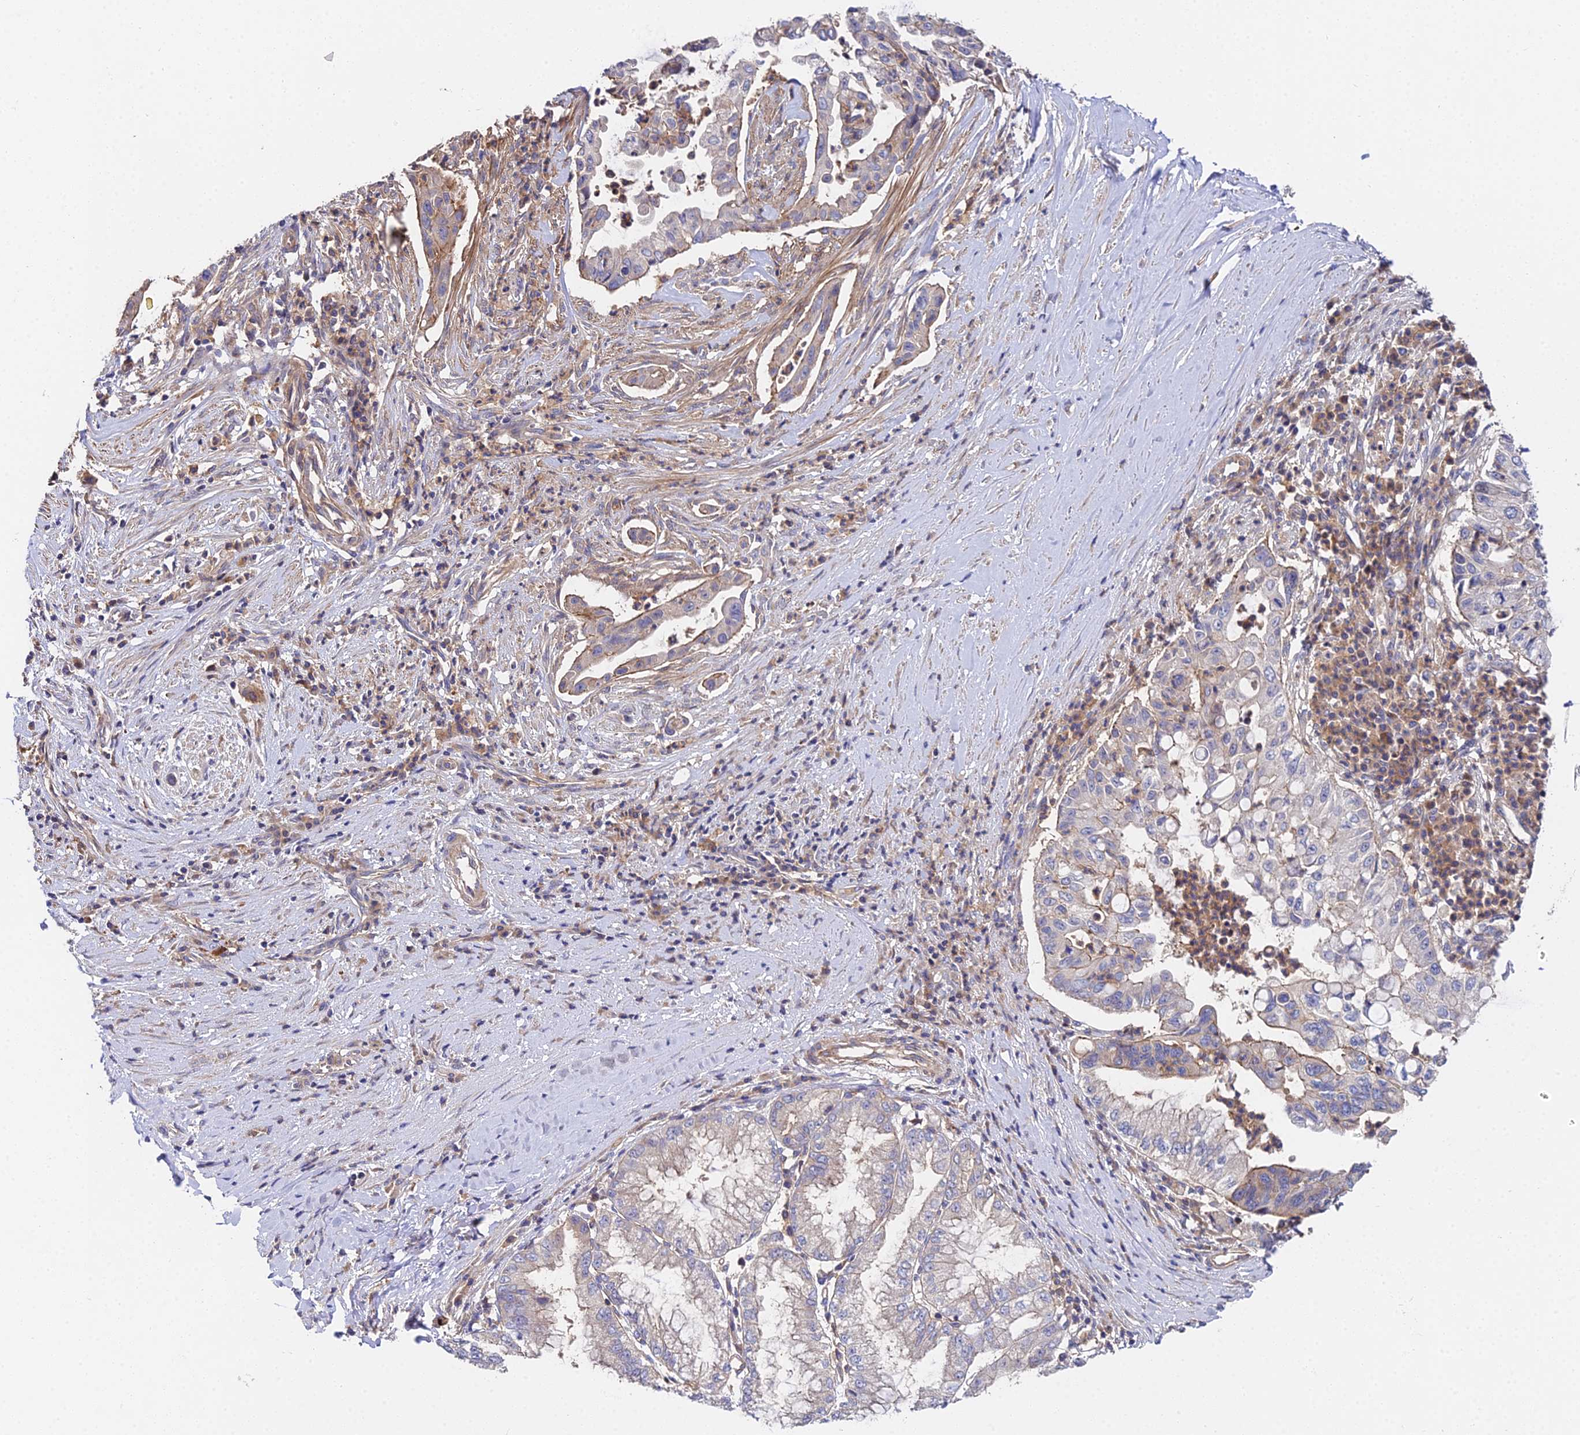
{"staining": {"intensity": "weak", "quantity": "<25%", "location": "cytoplasmic/membranous"}, "tissue": "pancreatic cancer", "cell_type": "Tumor cells", "image_type": "cancer", "snomed": [{"axis": "morphology", "description": "Adenocarcinoma, NOS"}, {"axis": "topography", "description": "Pancreas"}], "caption": "This is a photomicrograph of immunohistochemistry staining of pancreatic cancer (adenocarcinoma), which shows no expression in tumor cells. Nuclei are stained in blue.", "gene": "GNG5B", "patient": {"sex": "male", "age": 73}}